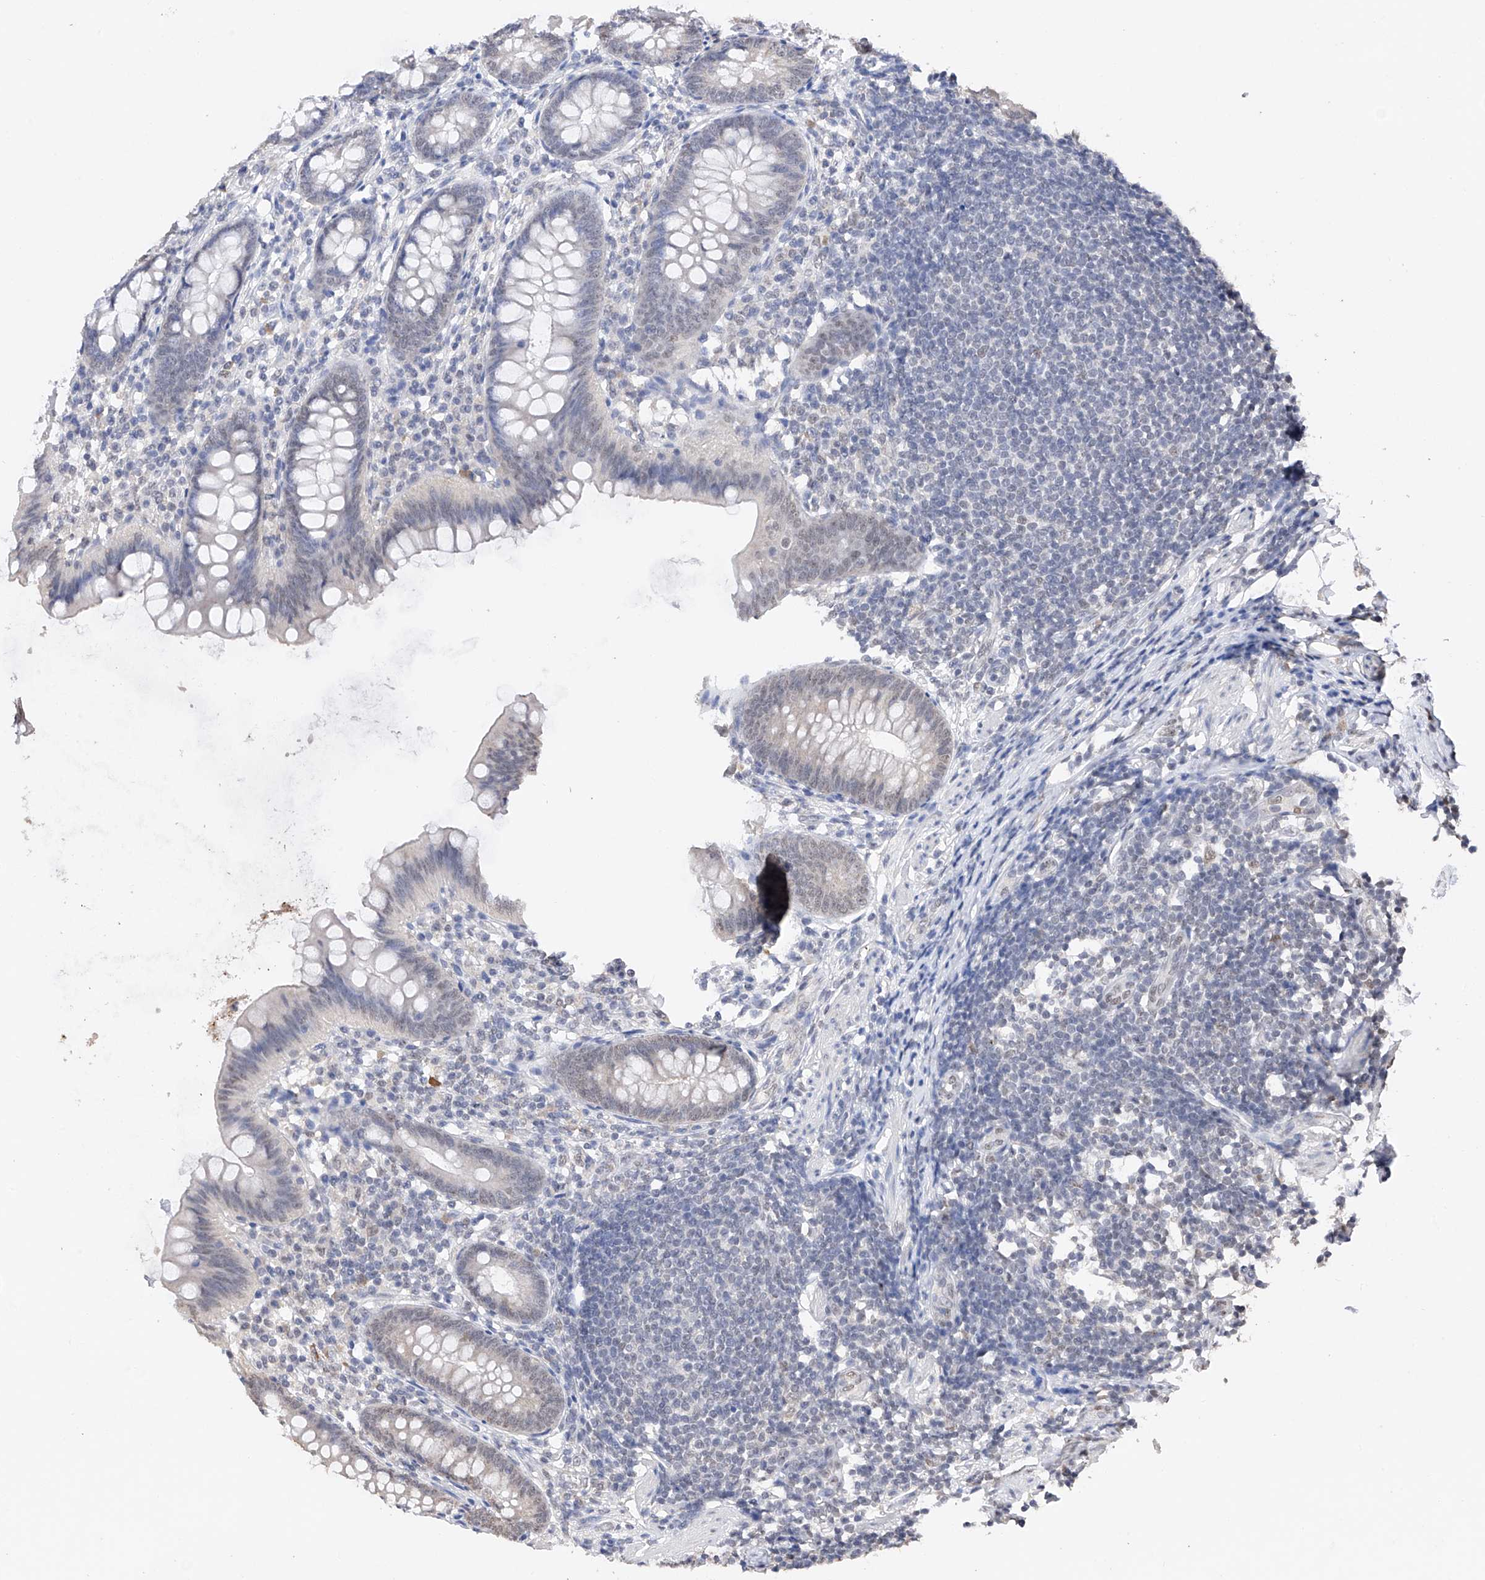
{"staining": {"intensity": "negative", "quantity": "none", "location": "none"}, "tissue": "appendix", "cell_type": "Glandular cells", "image_type": "normal", "snomed": [{"axis": "morphology", "description": "Normal tissue, NOS"}, {"axis": "topography", "description": "Appendix"}], "caption": "The image reveals no significant staining in glandular cells of appendix. (DAB immunohistochemistry (IHC), high magnification).", "gene": "DMAP1", "patient": {"sex": "female", "age": 62}}